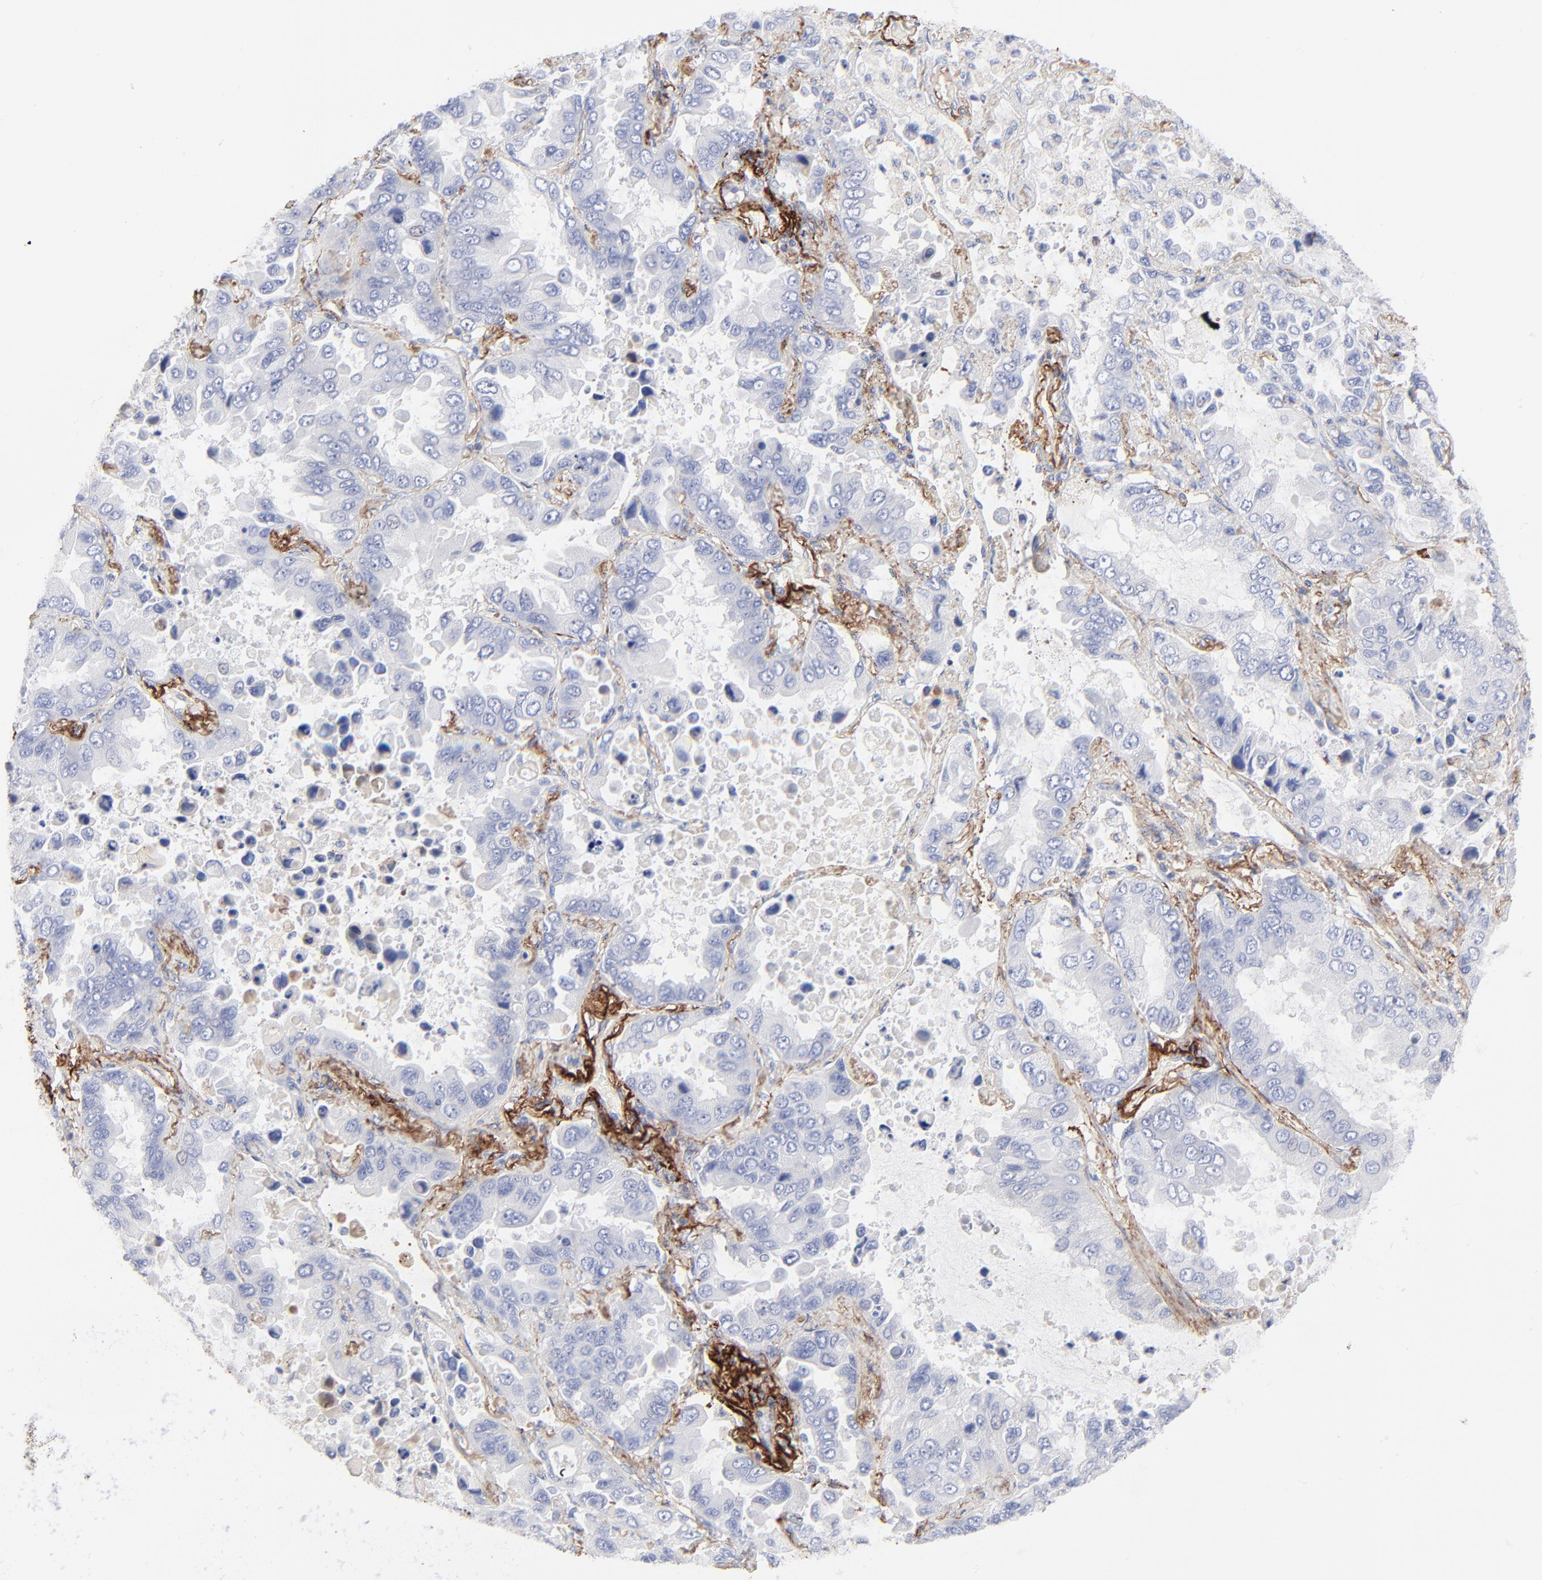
{"staining": {"intensity": "negative", "quantity": "none", "location": "none"}, "tissue": "lung cancer", "cell_type": "Tumor cells", "image_type": "cancer", "snomed": [{"axis": "morphology", "description": "Adenocarcinoma, NOS"}, {"axis": "topography", "description": "Lung"}], "caption": "Human lung cancer (adenocarcinoma) stained for a protein using immunohistochemistry shows no expression in tumor cells.", "gene": "FBLN2", "patient": {"sex": "male", "age": 64}}